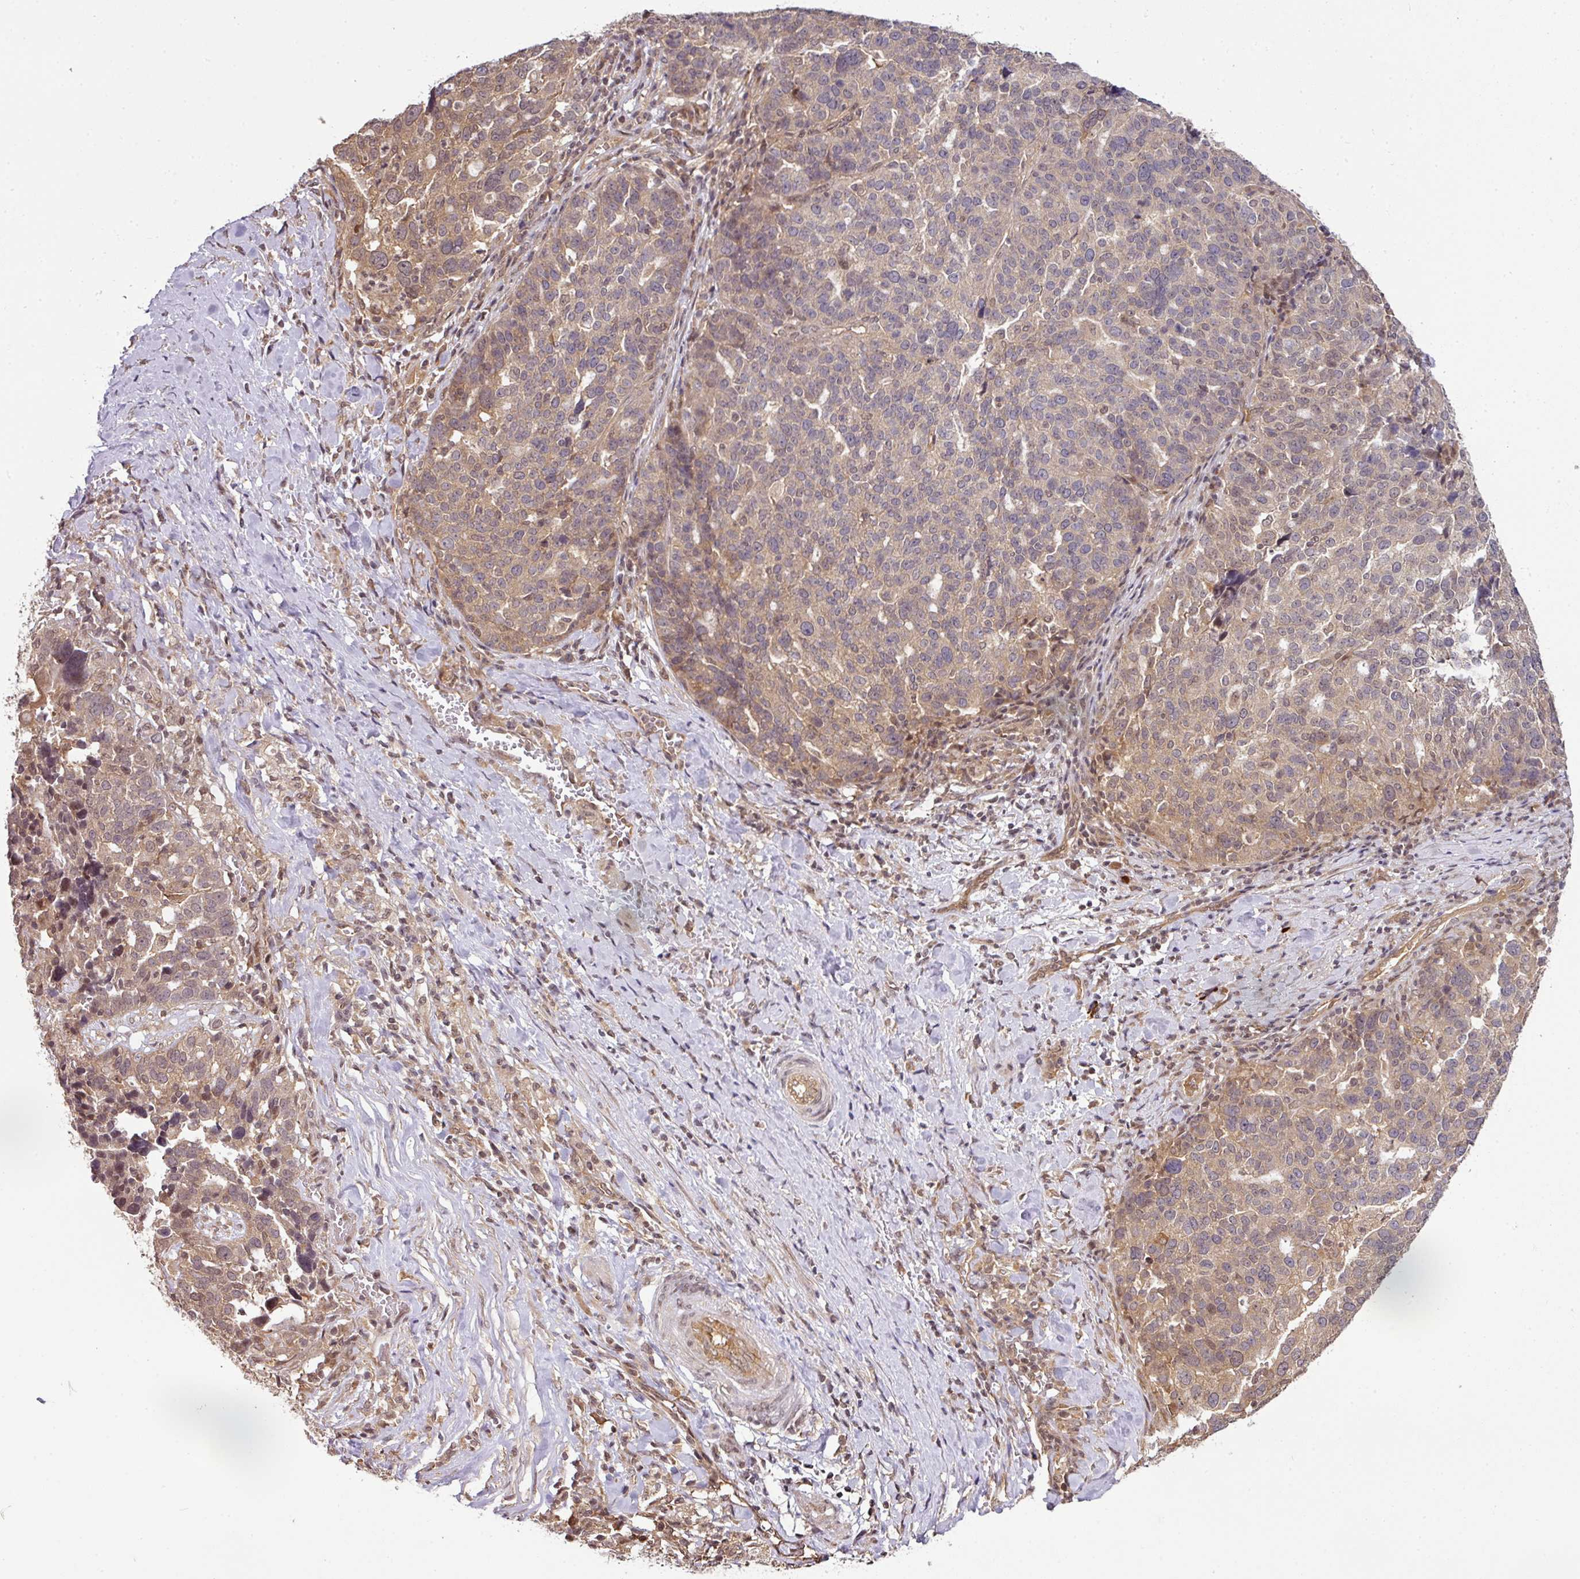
{"staining": {"intensity": "weak", "quantity": ">75%", "location": "cytoplasmic/membranous"}, "tissue": "ovarian cancer", "cell_type": "Tumor cells", "image_type": "cancer", "snomed": [{"axis": "morphology", "description": "Cystadenocarcinoma, serous, NOS"}, {"axis": "topography", "description": "Ovary"}], "caption": "Serous cystadenocarcinoma (ovarian) stained with immunohistochemistry shows weak cytoplasmic/membranous expression in approximately >75% of tumor cells.", "gene": "ANKRD18A", "patient": {"sex": "female", "age": 59}}